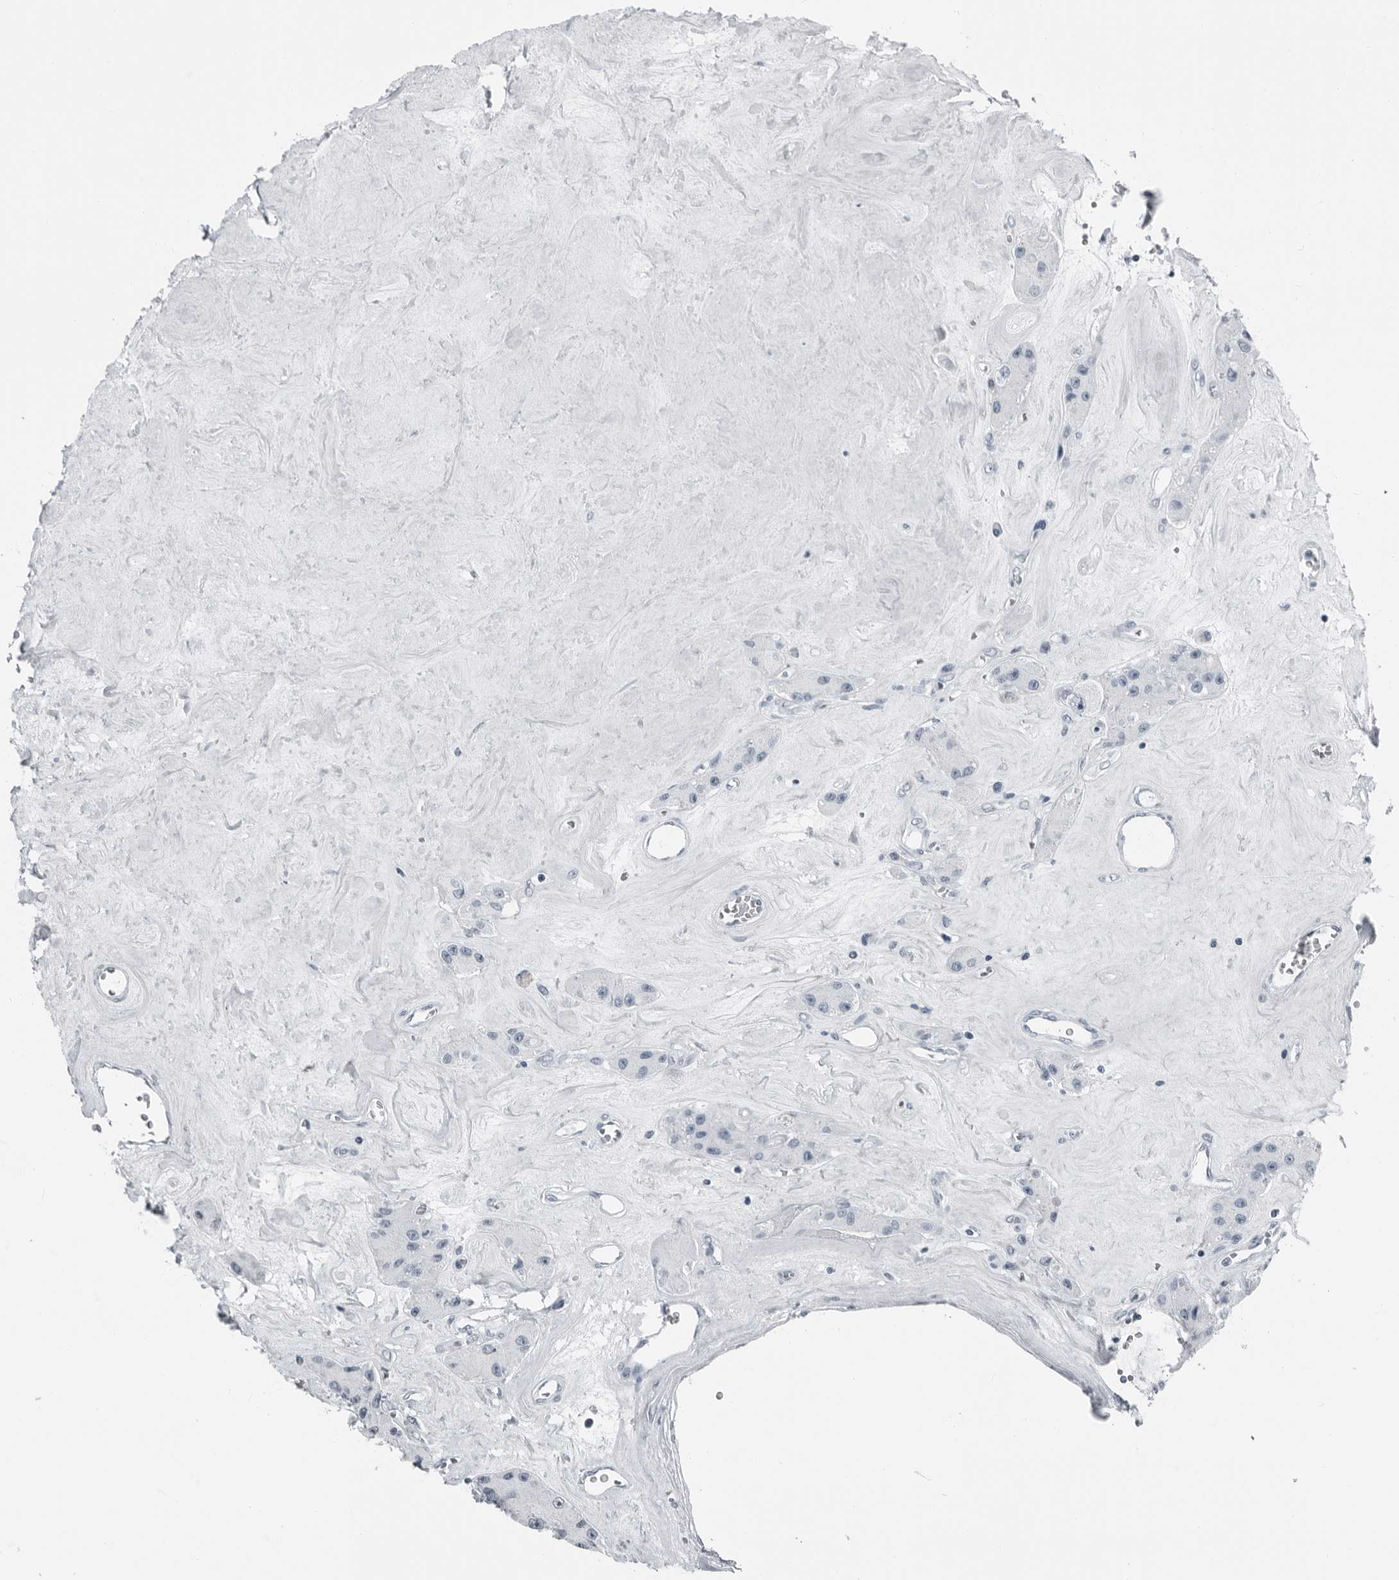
{"staining": {"intensity": "negative", "quantity": "none", "location": "none"}, "tissue": "carcinoid", "cell_type": "Tumor cells", "image_type": "cancer", "snomed": [{"axis": "morphology", "description": "Carcinoid, malignant, NOS"}, {"axis": "topography", "description": "Pancreas"}], "caption": "DAB (3,3'-diaminobenzidine) immunohistochemical staining of carcinoid shows no significant positivity in tumor cells.", "gene": "PRSS1", "patient": {"sex": "male", "age": 41}}